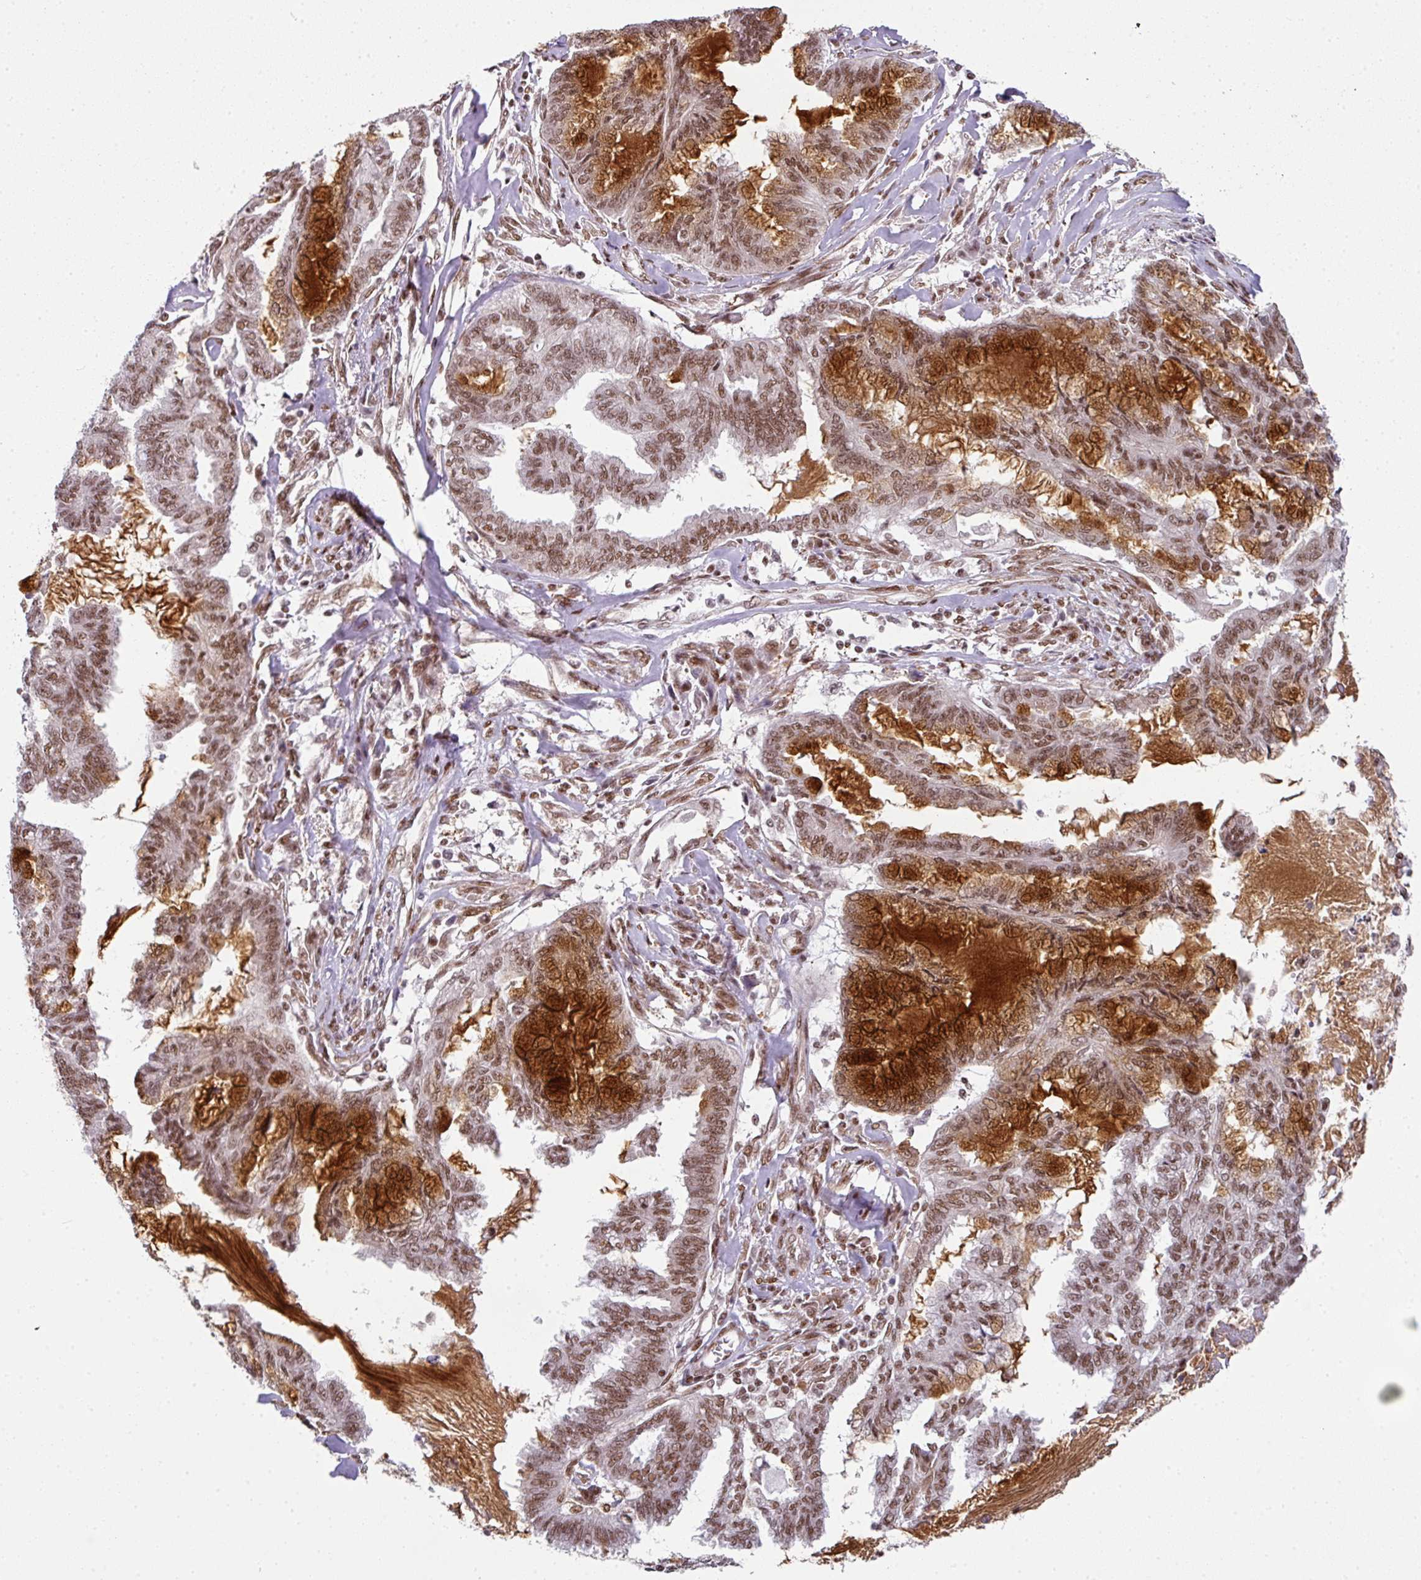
{"staining": {"intensity": "moderate", "quantity": ">75%", "location": "nuclear"}, "tissue": "endometrial cancer", "cell_type": "Tumor cells", "image_type": "cancer", "snomed": [{"axis": "morphology", "description": "Adenocarcinoma, NOS"}, {"axis": "topography", "description": "Endometrium"}], "caption": "Endometrial adenocarcinoma tissue shows moderate nuclear staining in approximately >75% of tumor cells The staining was performed using DAB (3,3'-diaminobenzidine) to visualize the protein expression in brown, while the nuclei were stained in blue with hematoxylin (Magnification: 20x).", "gene": "NFYA", "patient": {"sex": "female", "age": 86}}